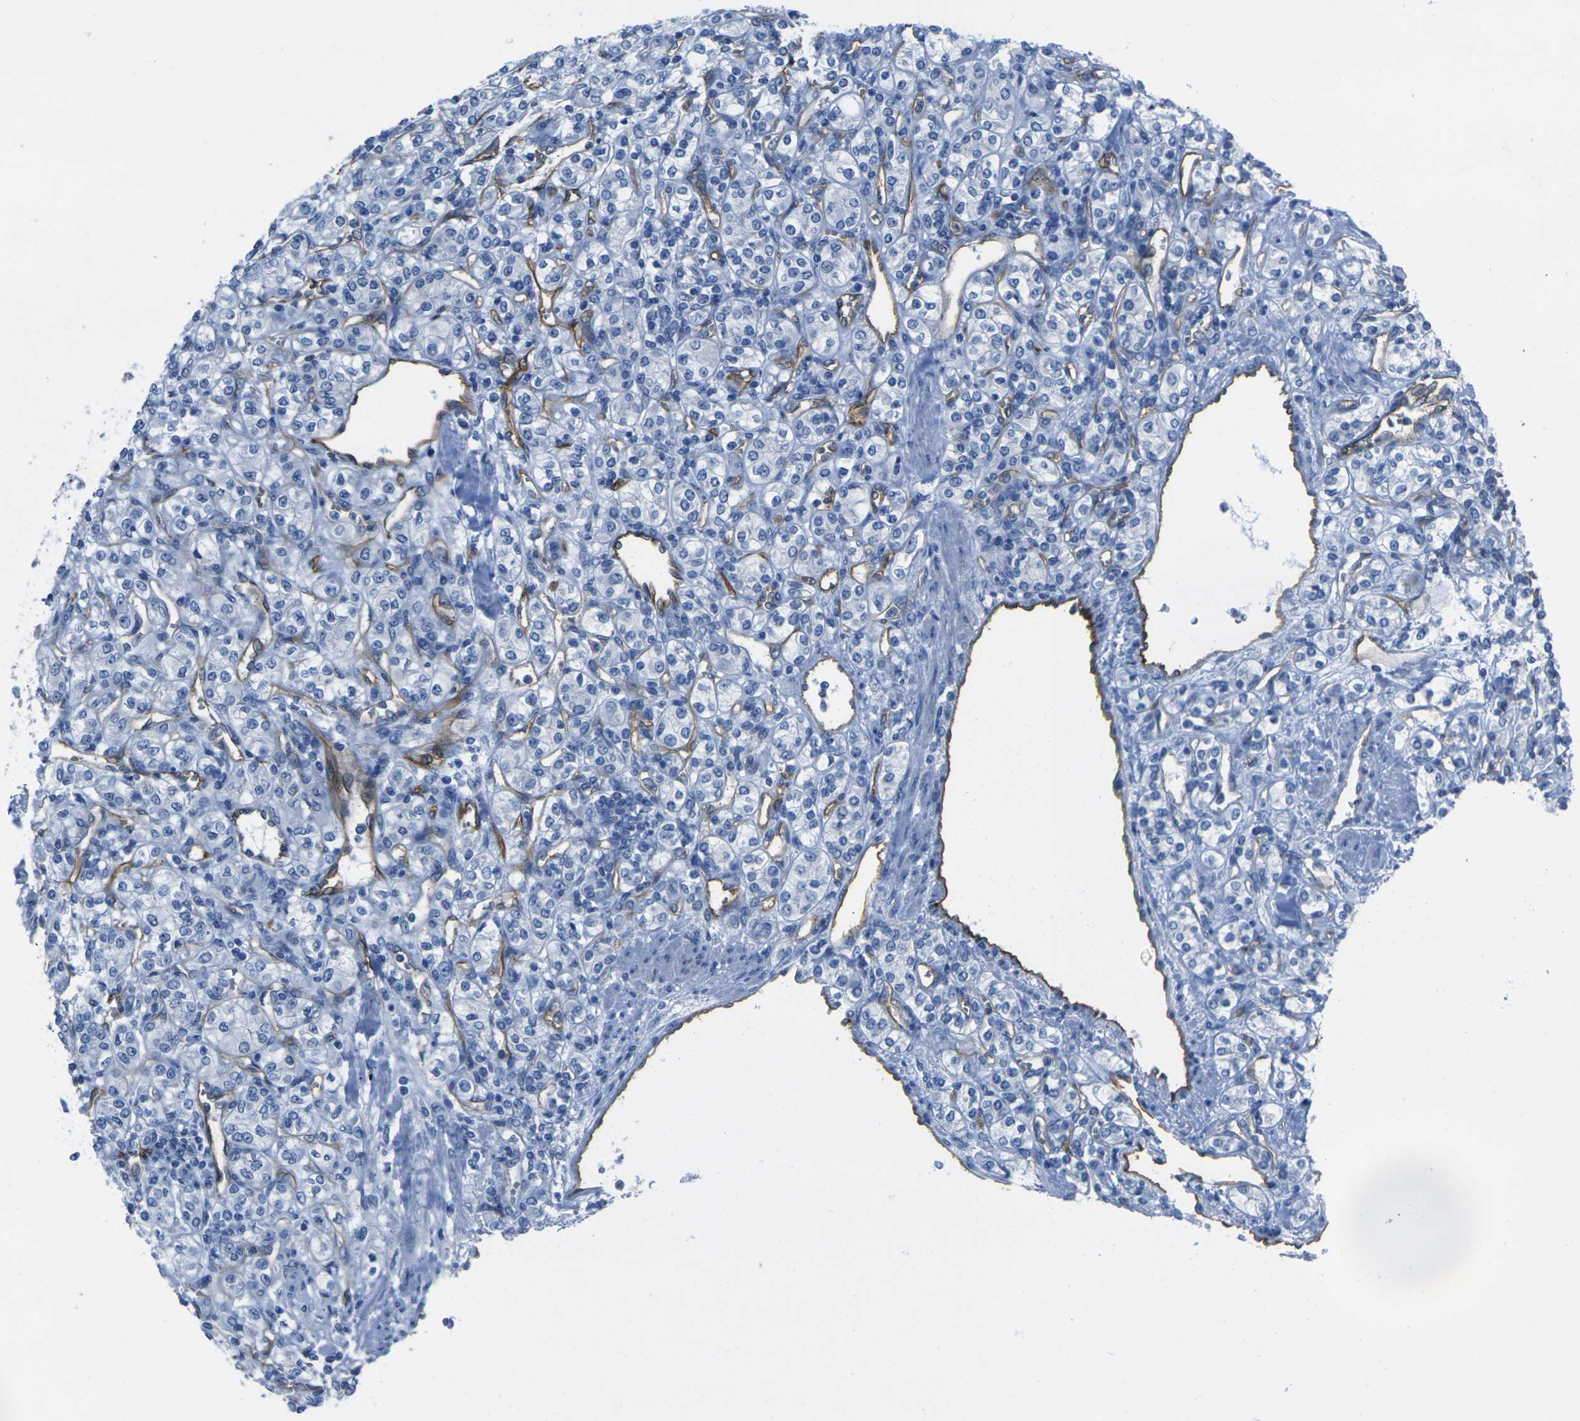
{"staining": {"intensity": "negative", "quantity": "none", "location": "none"}, "tissue": "renal cancer", "cell_type": "Tumor cells", "image_type": "cancer", "snomed": [{"axis": "morphology", "description": "Adenocarcinoma, NOS"}, {"axis": "topography", "description": "Kidney"}], "caption": "The immunohistochemistry (IHC) micrograph has no significant expression in tumor cells of adenocarcinoma (renal) tissue.", "gene": "HSPA12B", "patient": {"sex": "male", "age": 77}}